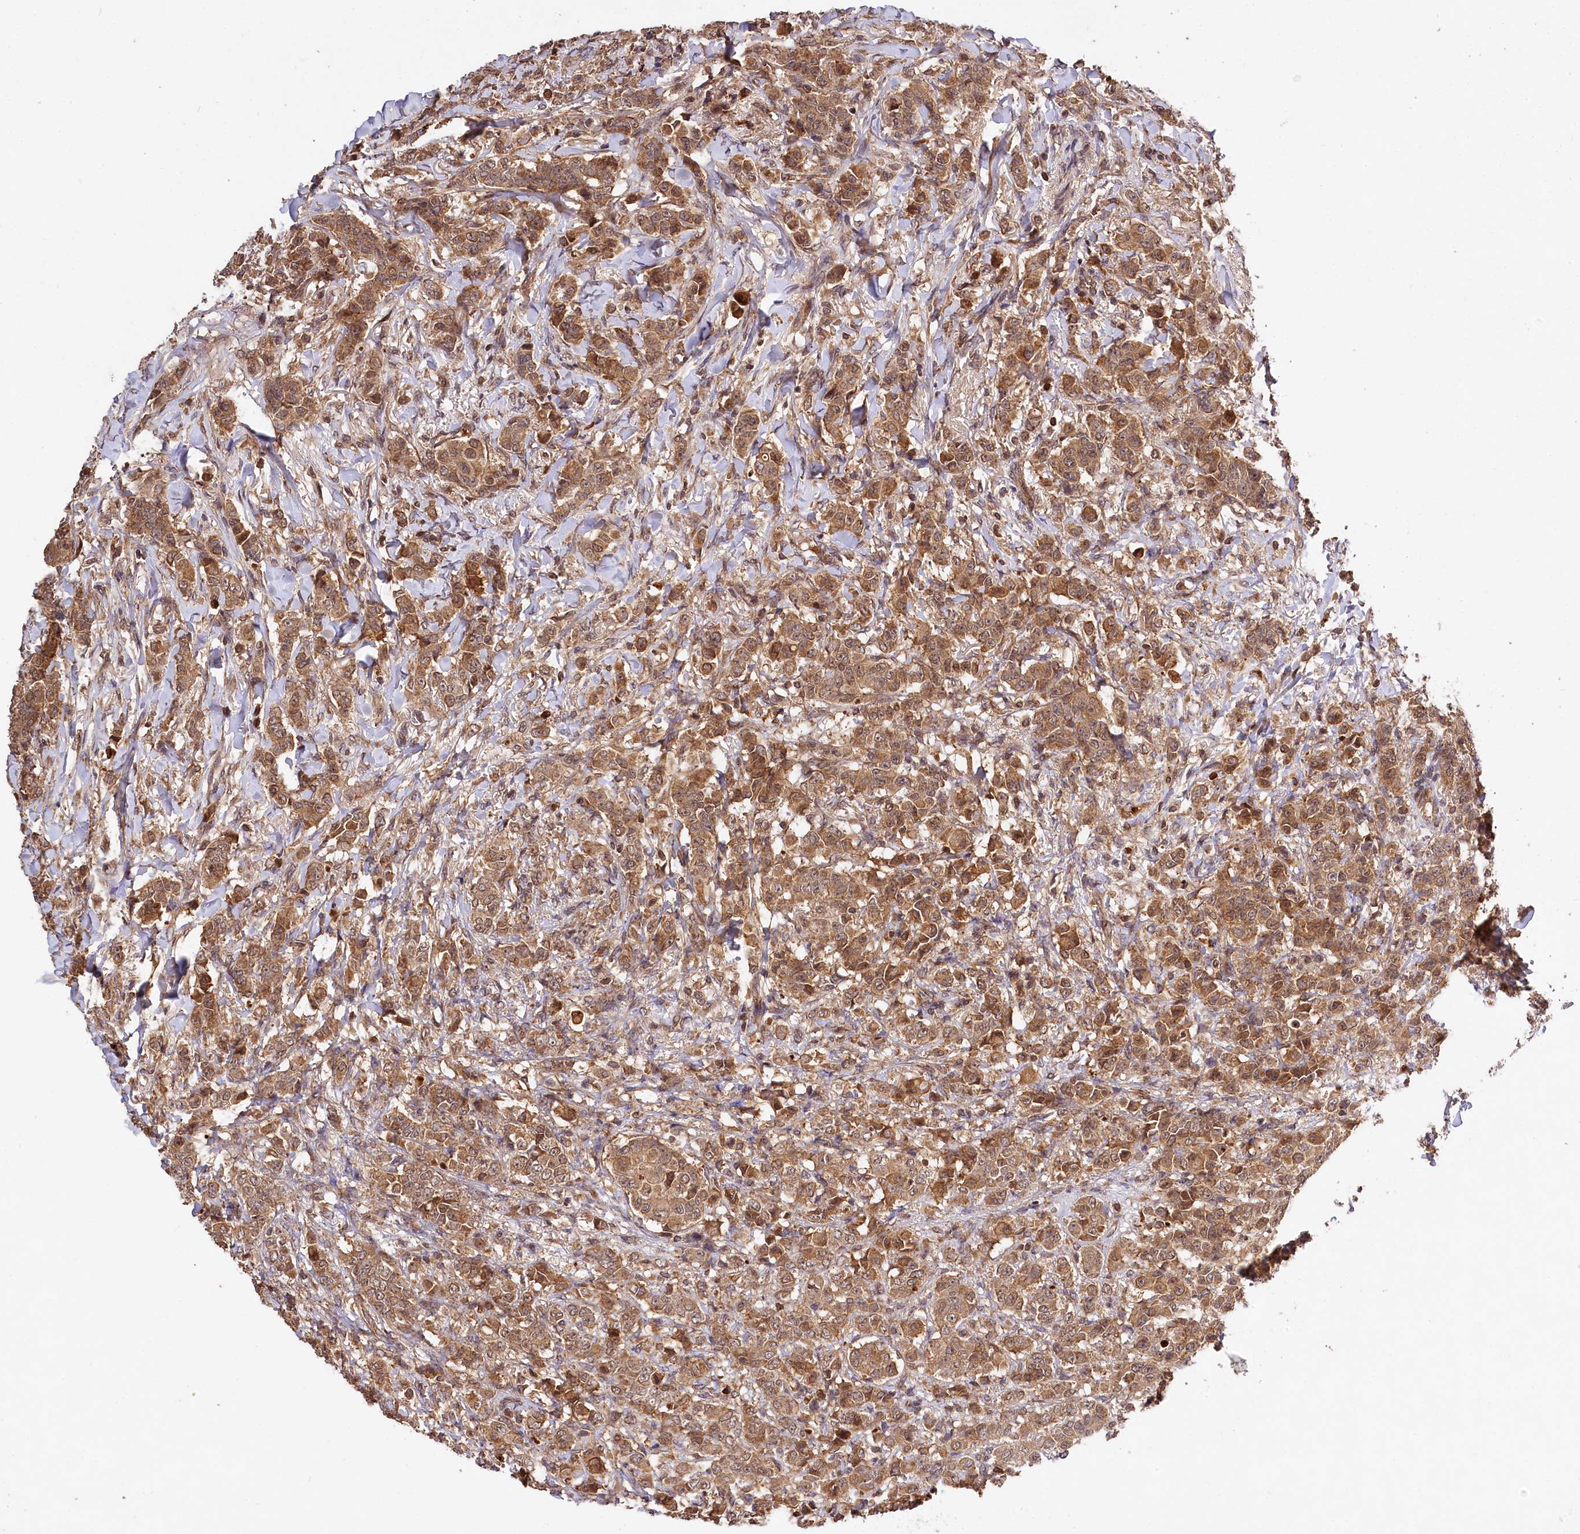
{"staining": {"intensity": "moderate", "quantity": ">75%", "location": "cytoplasmic/membranous"}, "tissue": "breast cancer", "cell_type": "Tumor cells", "image_type": "cancer", "snomed": [{"axis": "morphology", "description": "Duct carcinoma"}, {"axis": "topography", "description": "Breast"}], "caption": "Protein expression analysis of invasive ductal carcinoma (breast) reveals moderate cytoplasmic/membranous positivity in about >75% of tumor cells.", "gene": "MCF2L2", "patient": {"sex": "female", "age": 40}}